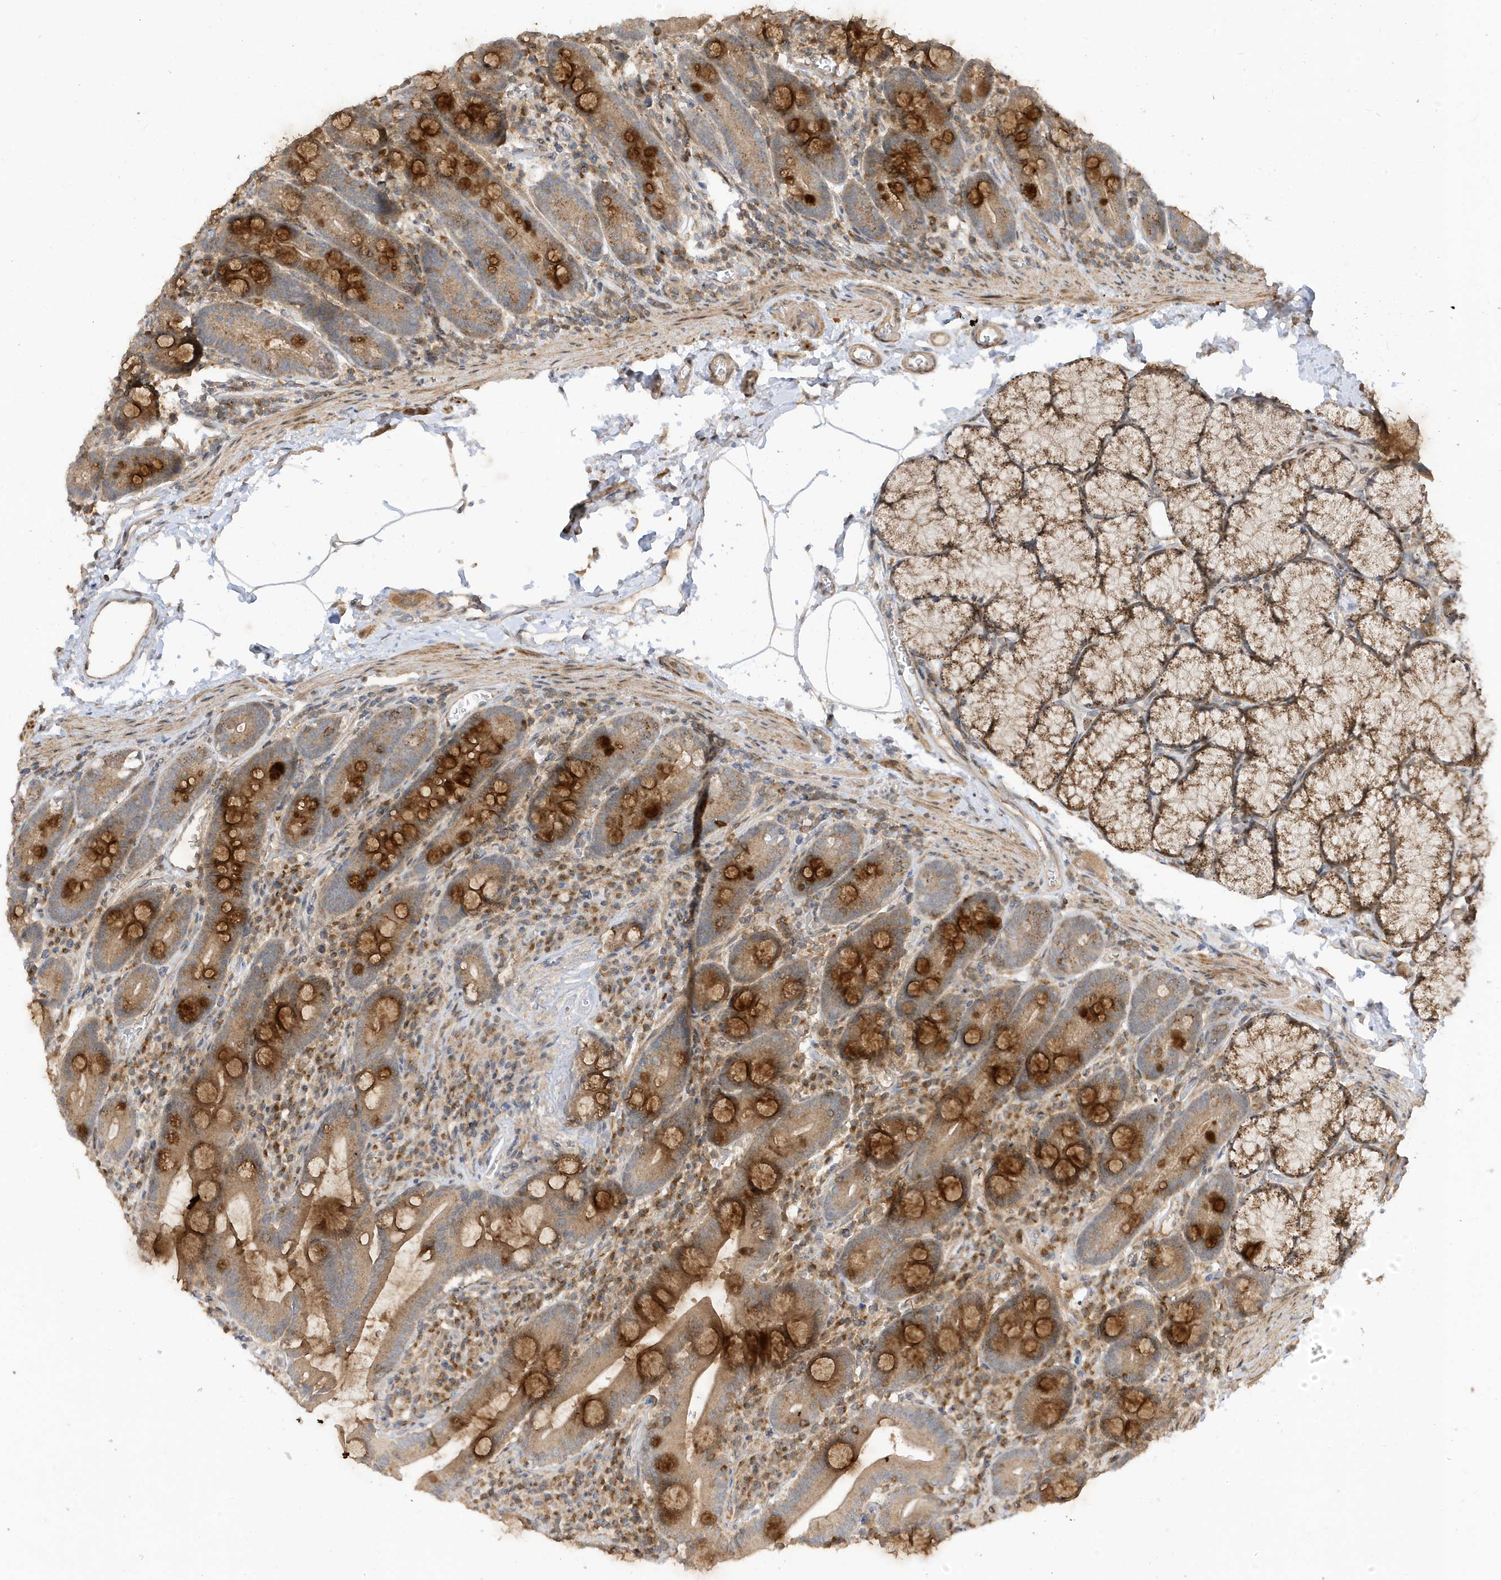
{"staining": {"intensity": "strong", "quantity": "25%-75%", "location": "cytoplasmic/membranous"}, "tissue": "duodenum", "cell_type": "Glandular cells", "image_type": "normal", "snomed": [{"axis": "morphology", "description": "Normal tissue, NOS"}, {"axis": "topography", "description": "Duodenum"}], "caption": "DAB (3,3'-diaminobenzidine) immunohistochemical staining of normal duodenum shows strong cytoplasmic/membranous protein staining in approximately 25%-75% of glandular cells.", "gene": "TAB3", "patient": {"sex": "male", "age": 35}}